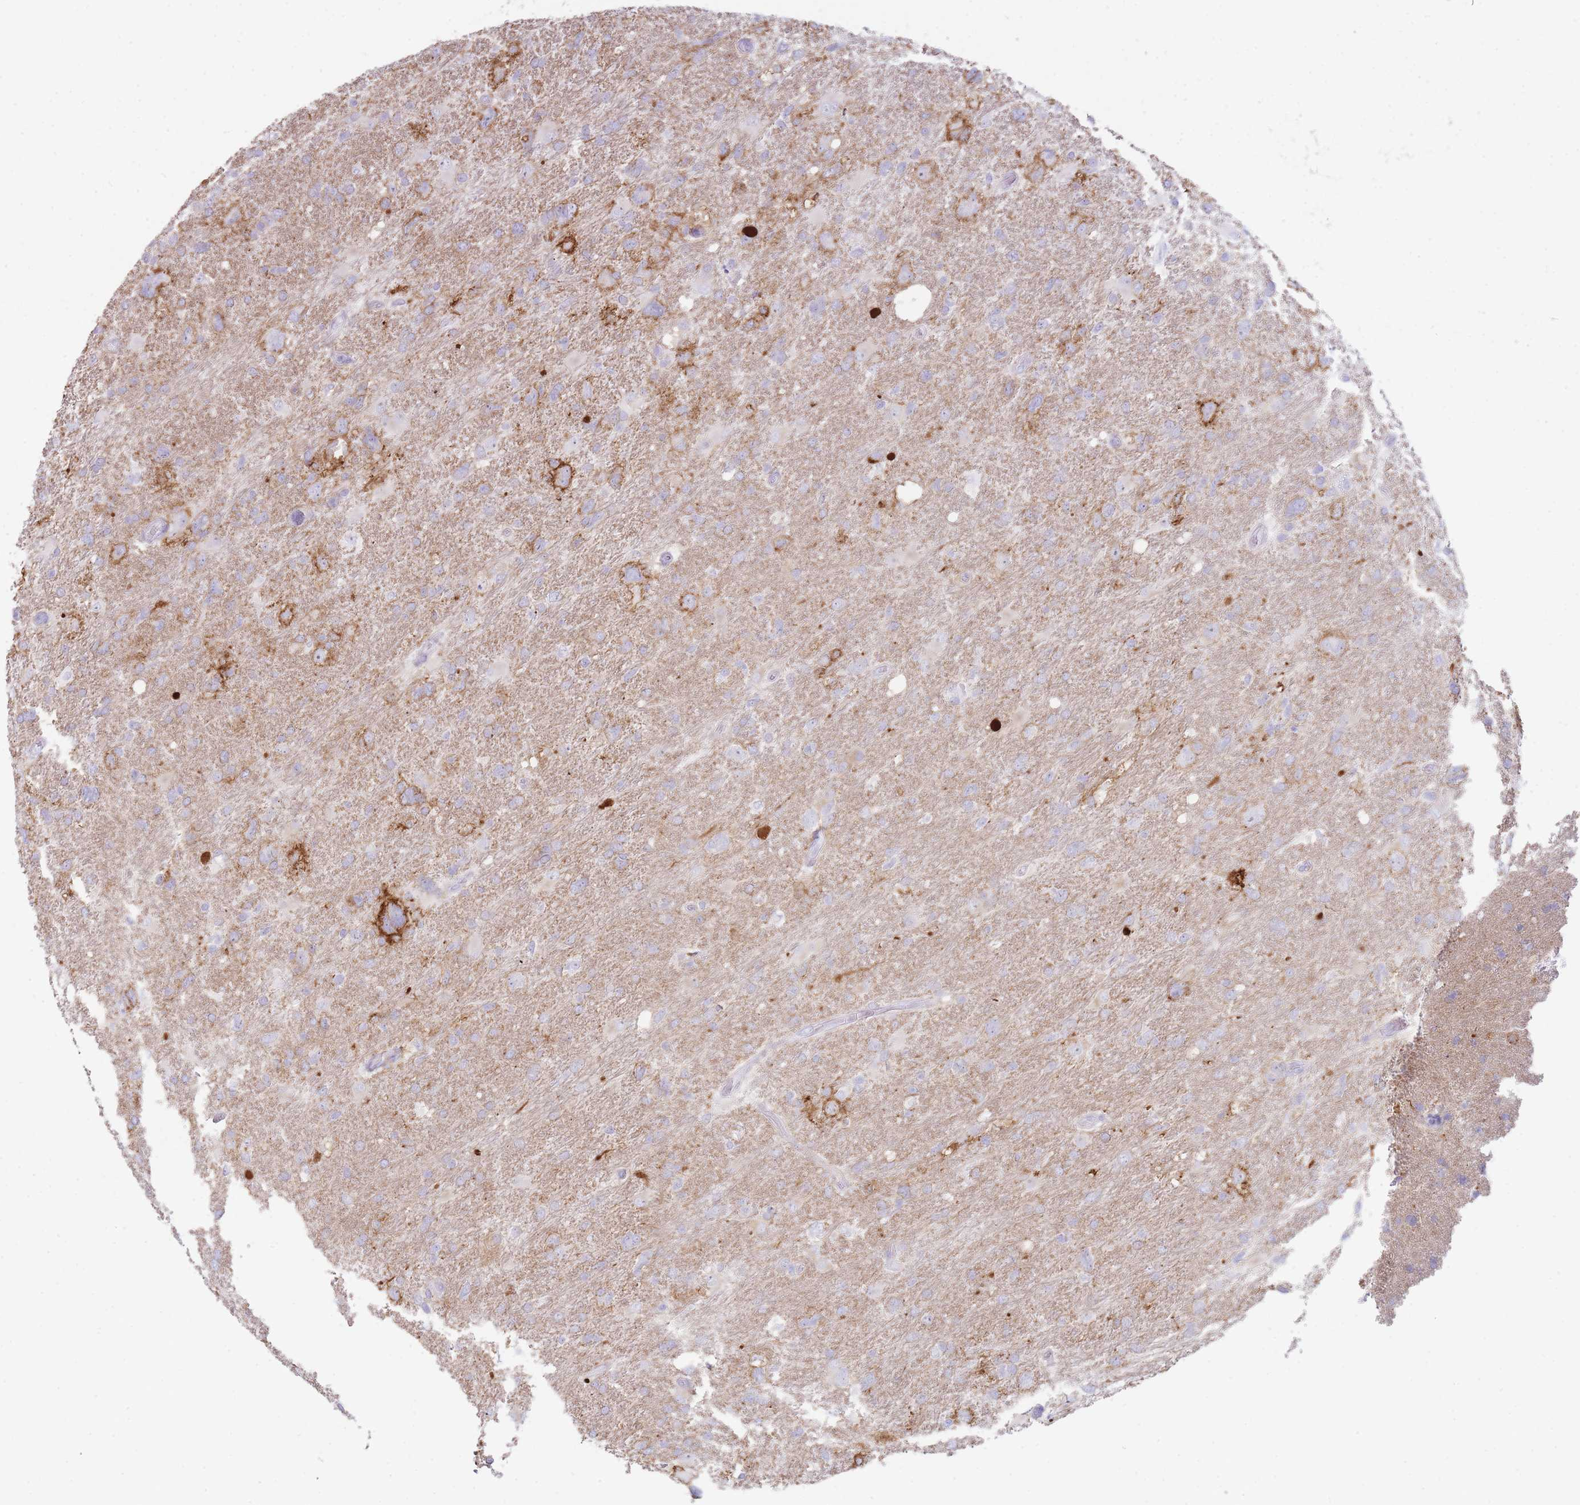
{"staining": {"intensity": "negative", "quantity": "none", "location": "none"}, "tissue": "glioma", "cell_type": "Tumor cells", "image_type": "cancer", "snomed": [{"axis": "morphology", "description": "Glioma, malignant, High grade"}, {"axis": "topography", "description": "Brain"}], "caption": "Tumor cells show no significant staining in glioma. (Immunohistochemistry (ihc), brightfield microscopy, high magnification).", "gene": "UTP14A", "patient": {"sex": "male", "age": 61}}